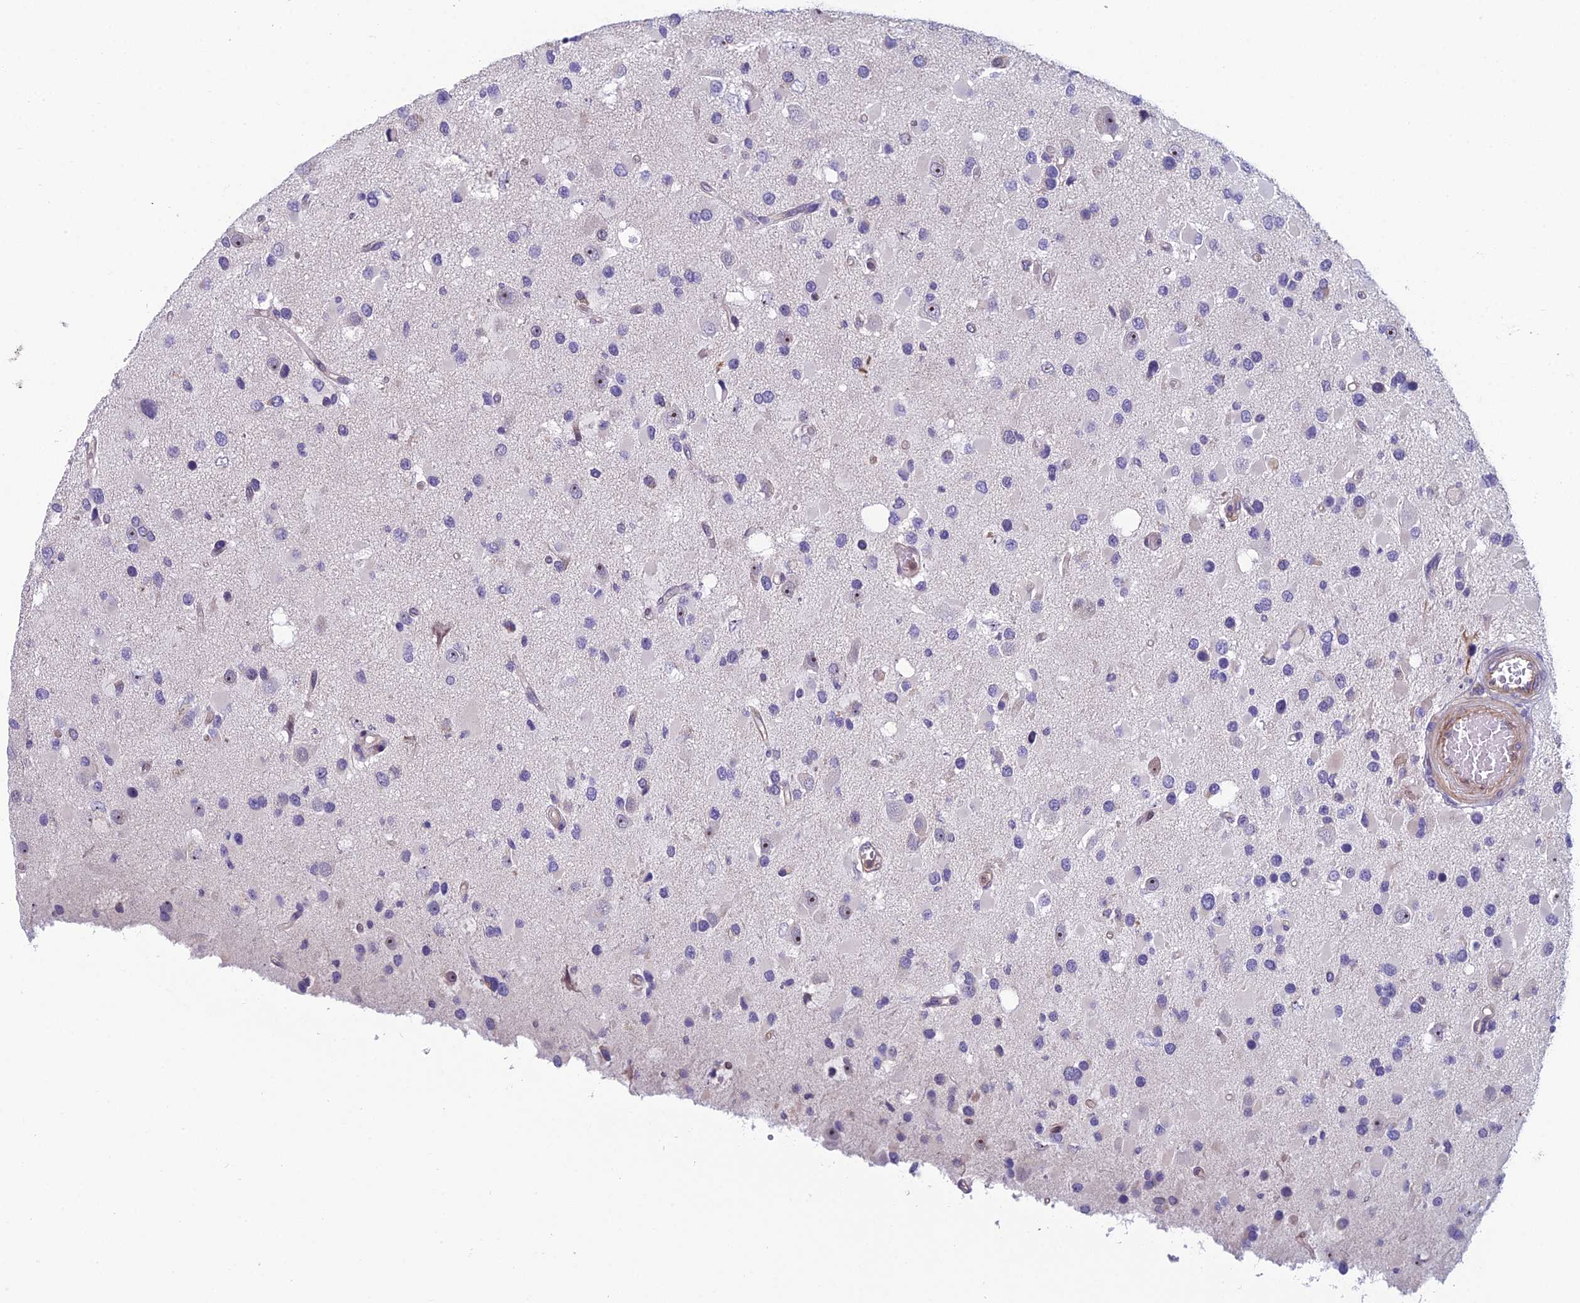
{"staining": {"intensity": "negative", "quantity": "none", "location": "none"}, "tissue": "glioma", "cell_type": "Tumor cells", "image_type": "cancer", "snomed": [{"axis": "morphology", "description": "Glioma, malignant, High grade"}, {"axis": "topography", "description": "Brain"}], "caption": "There is no significant positivity in tumor cells of malignant glioma (high-grade).", "gene": "NOC2L", "patient": {"sex": "male", "age": 53}}